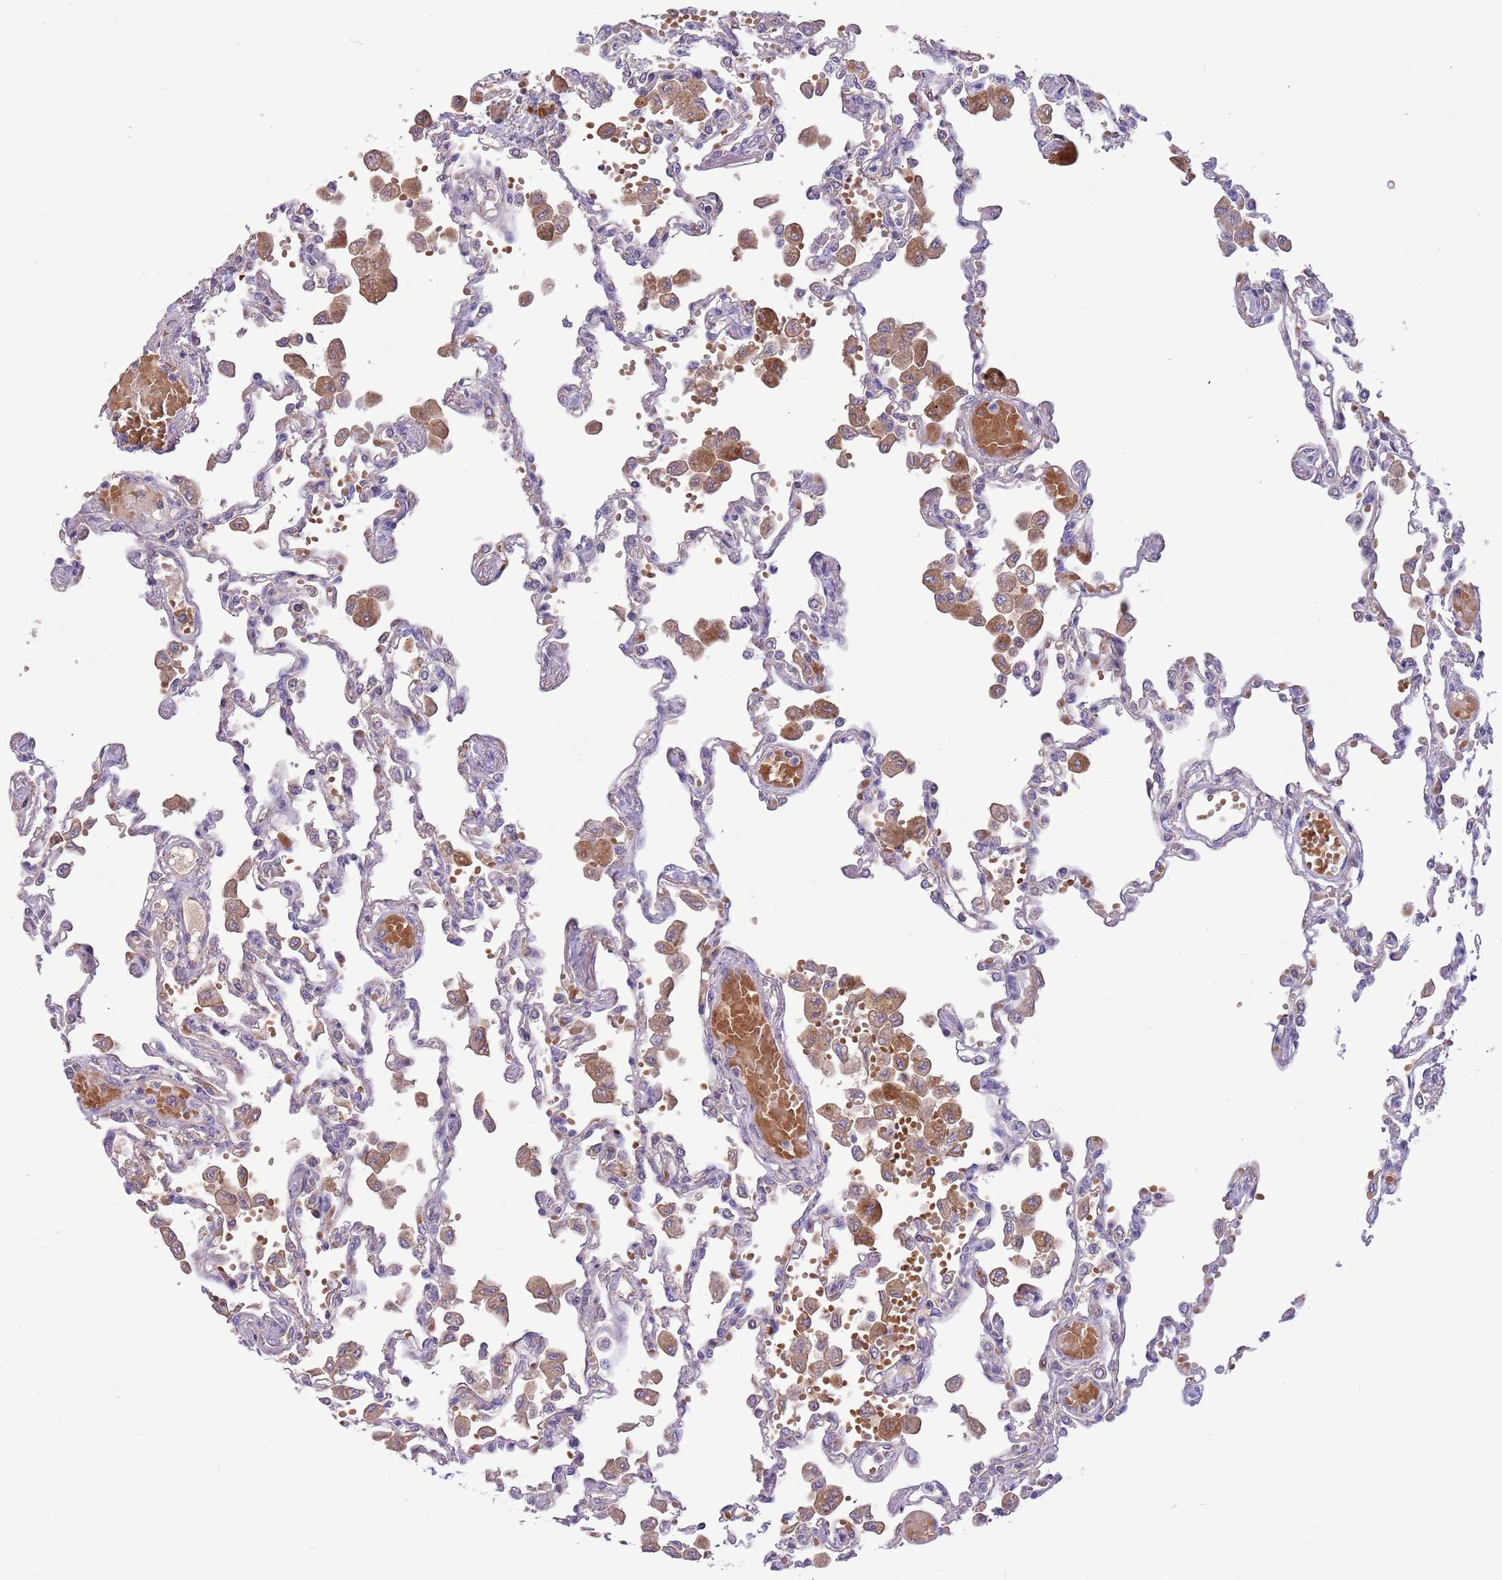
{"staining": {"intensity": "weak", "quantity": "25%-75%", "location": "cytoplasmic/membranous"}, "tissue": "lung", "cell_type": "Alveolar cells", "image_type": "normal", "snomed": [{"axis": "morphology", "description": "Normal tissue, NOS"}, {"axis": "topography", "description": "Bronchus"}, {"axis": "topography", "description": "Lung"}], "caption": "IHC (DAB (3,3'-diaminobenzidine)) staining of normal human lung shows weak cytoplasmic/membranous protein positivity in about 25%-75% of alveolar cells. (DAB (3,3'-diaminobenzidine) IHC, brown staining for protein, blue staining for nuclei).", "gene": "TRMO", "patient": {"sex": "female", "age": 49}}